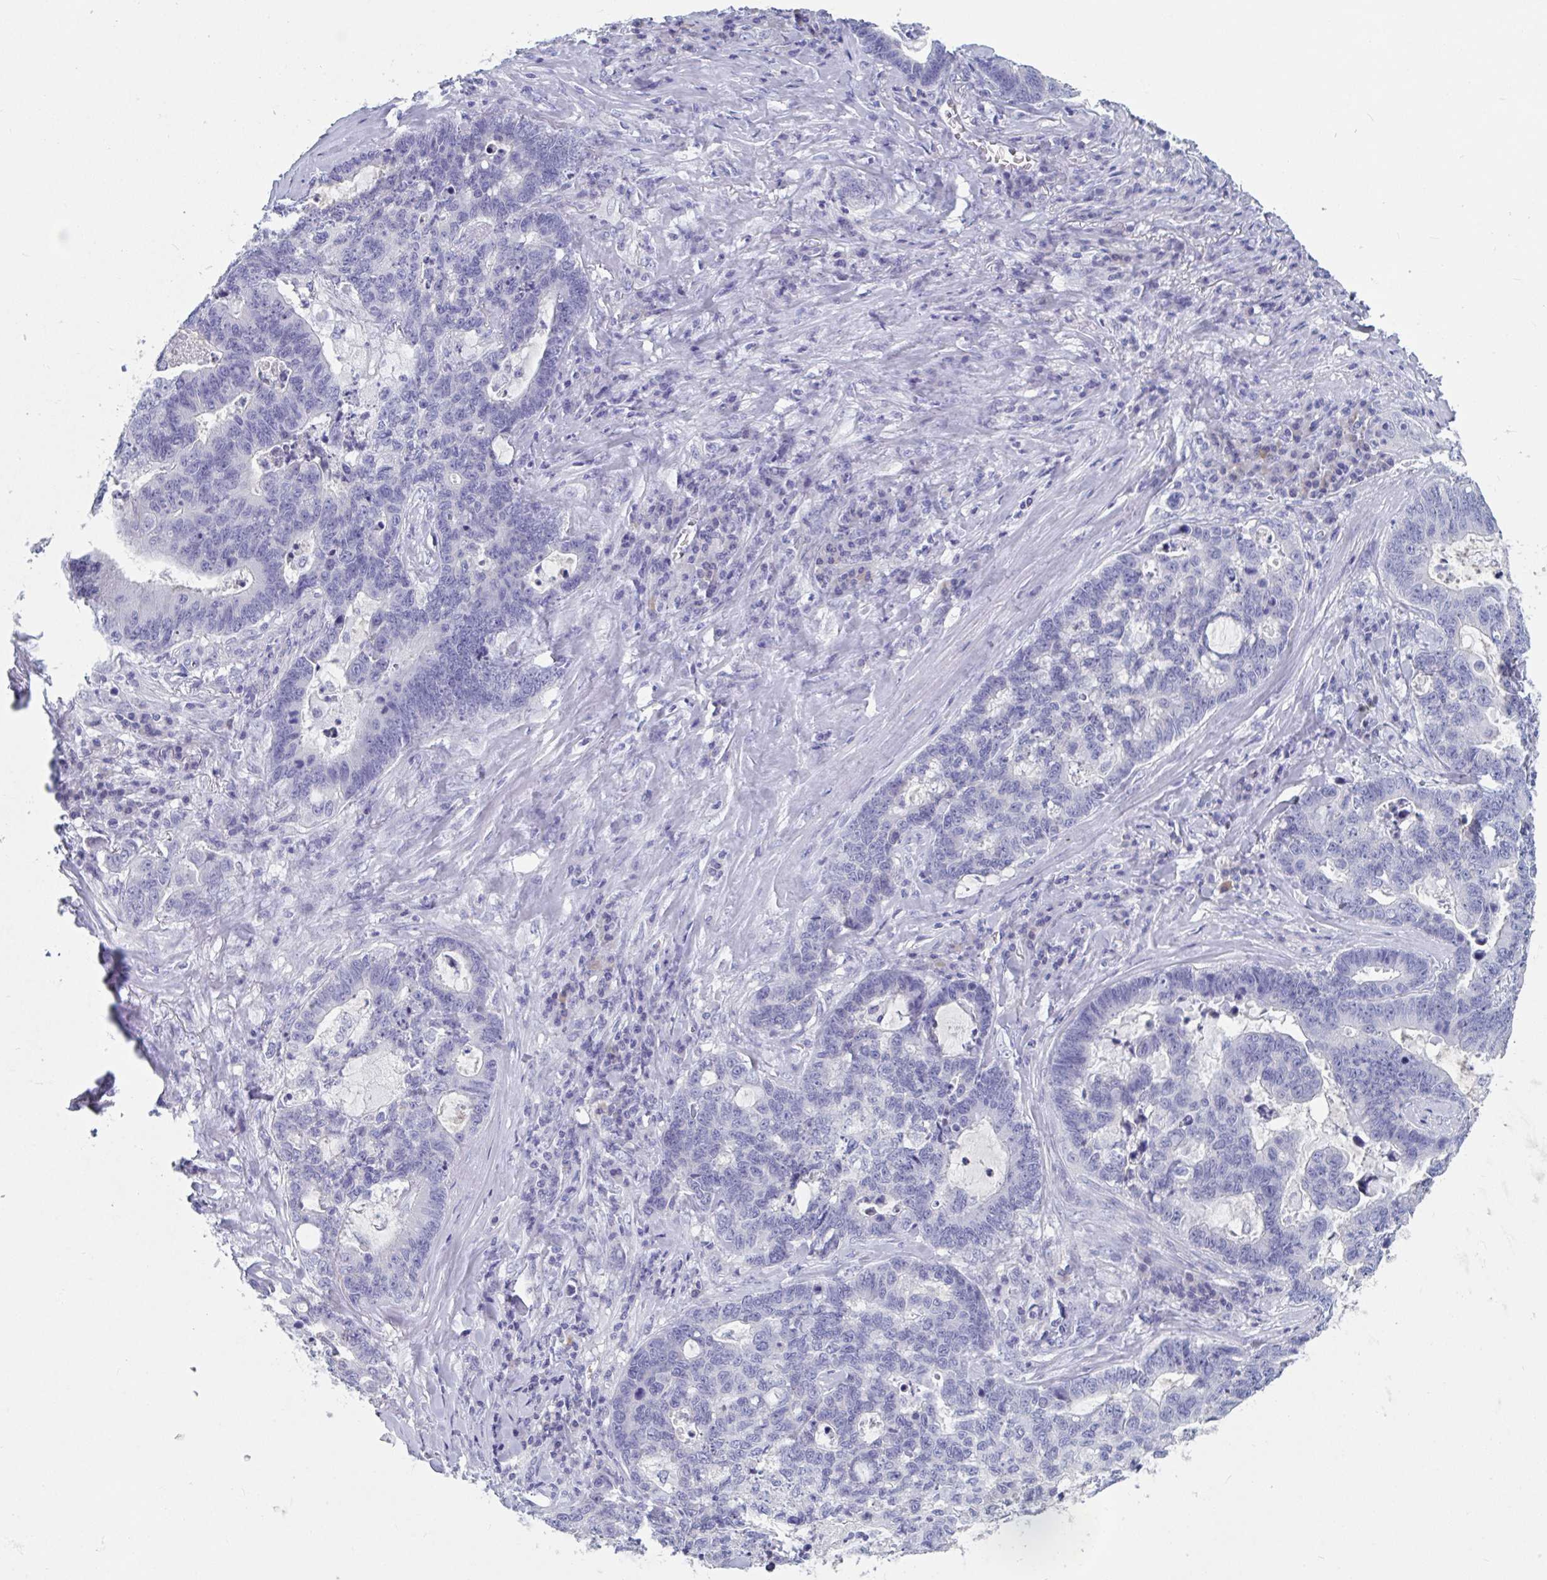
{"staining": {"intensity": "negative", "quantity": "none", "location": "none"}, "tissue": "lung cancer", "cell_type": "Tumor cells", "image_type": "cancer", "snomed": [{"axis": "morphology", "description": "Aneuploidy"}, {"axis": "morphology", "description": "Adenocarcinoma, NOS"}, {"axis": "morphology", "description": "Adenocarcinoma primary or metastatic"}, {"axis": "topography", "description": "Lung"}], "caption": "Tumor cells are negative for brown protein staining in lung cancer. The staining is performed using DAB (3,3'-diaminobenzidine) brown chromogen with nuclei counter-stained in using hematoxylin.", "gene": "DPEP3", "patient": {"sex": "female", "age": 75}}